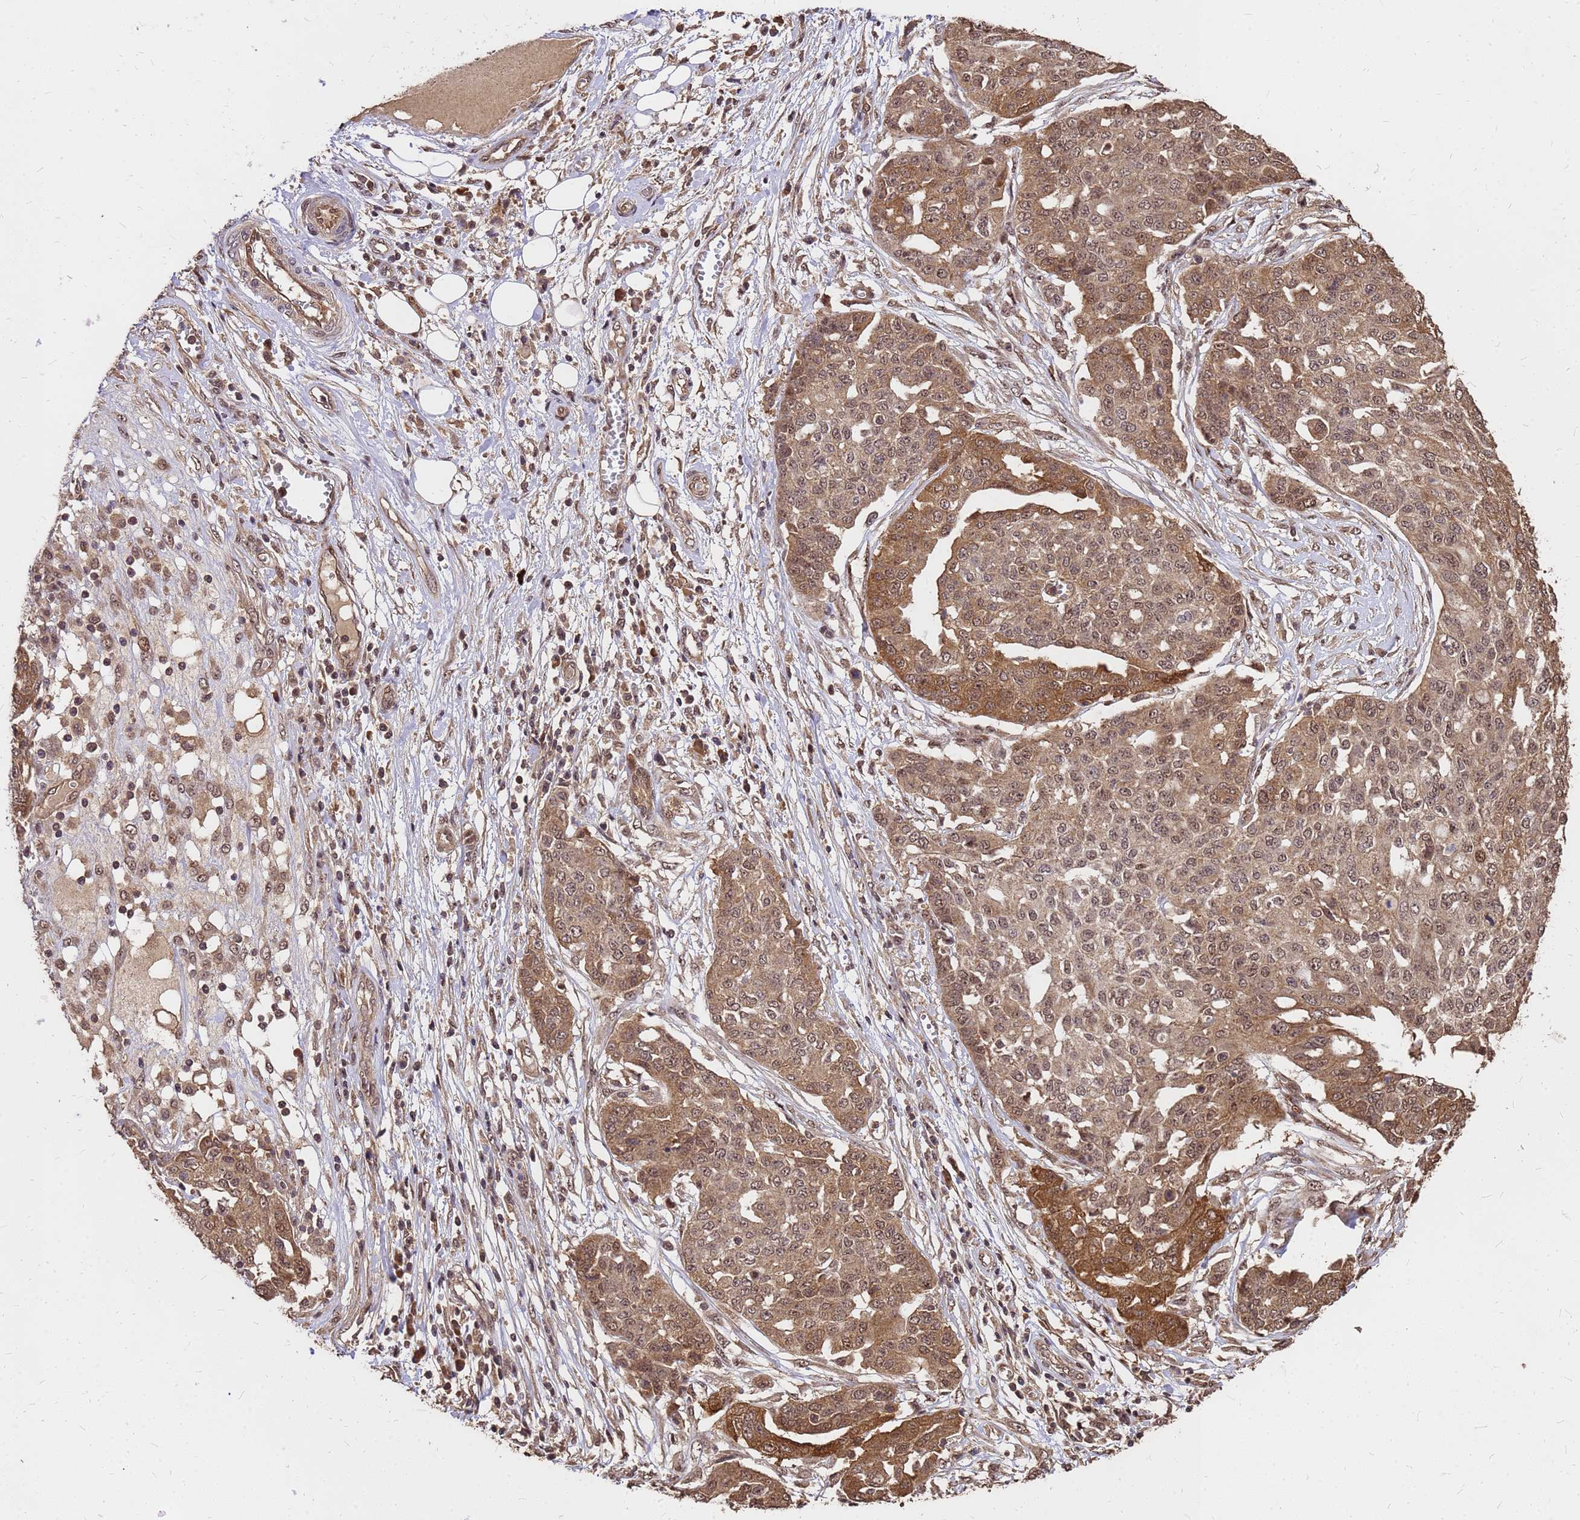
{"staining": {"intensity": "moderate", "quantity": ">75%", "location": "cytoplasmic/membranous,nuclear"}, "tissue": "ovarian cancer", "cell_type": "Tumor cells", "image_type": "cancer", "snomed": [{"axis": "morphology", "description": "Cystadenocarcinoma, serous, NOS"}, {"axis": "topography", "description": "Soft tissue"}, {"axis": "topography", "description": "Ovary"}], "caption": "Ovarian serous cystadenocarcinoma stained for a protein reveals moderate cytoplasmic/membranous and nuclear positivity in tumor cells.", "gene": "GPATCH8", "patient": {"sex": "female", "age": 57}}